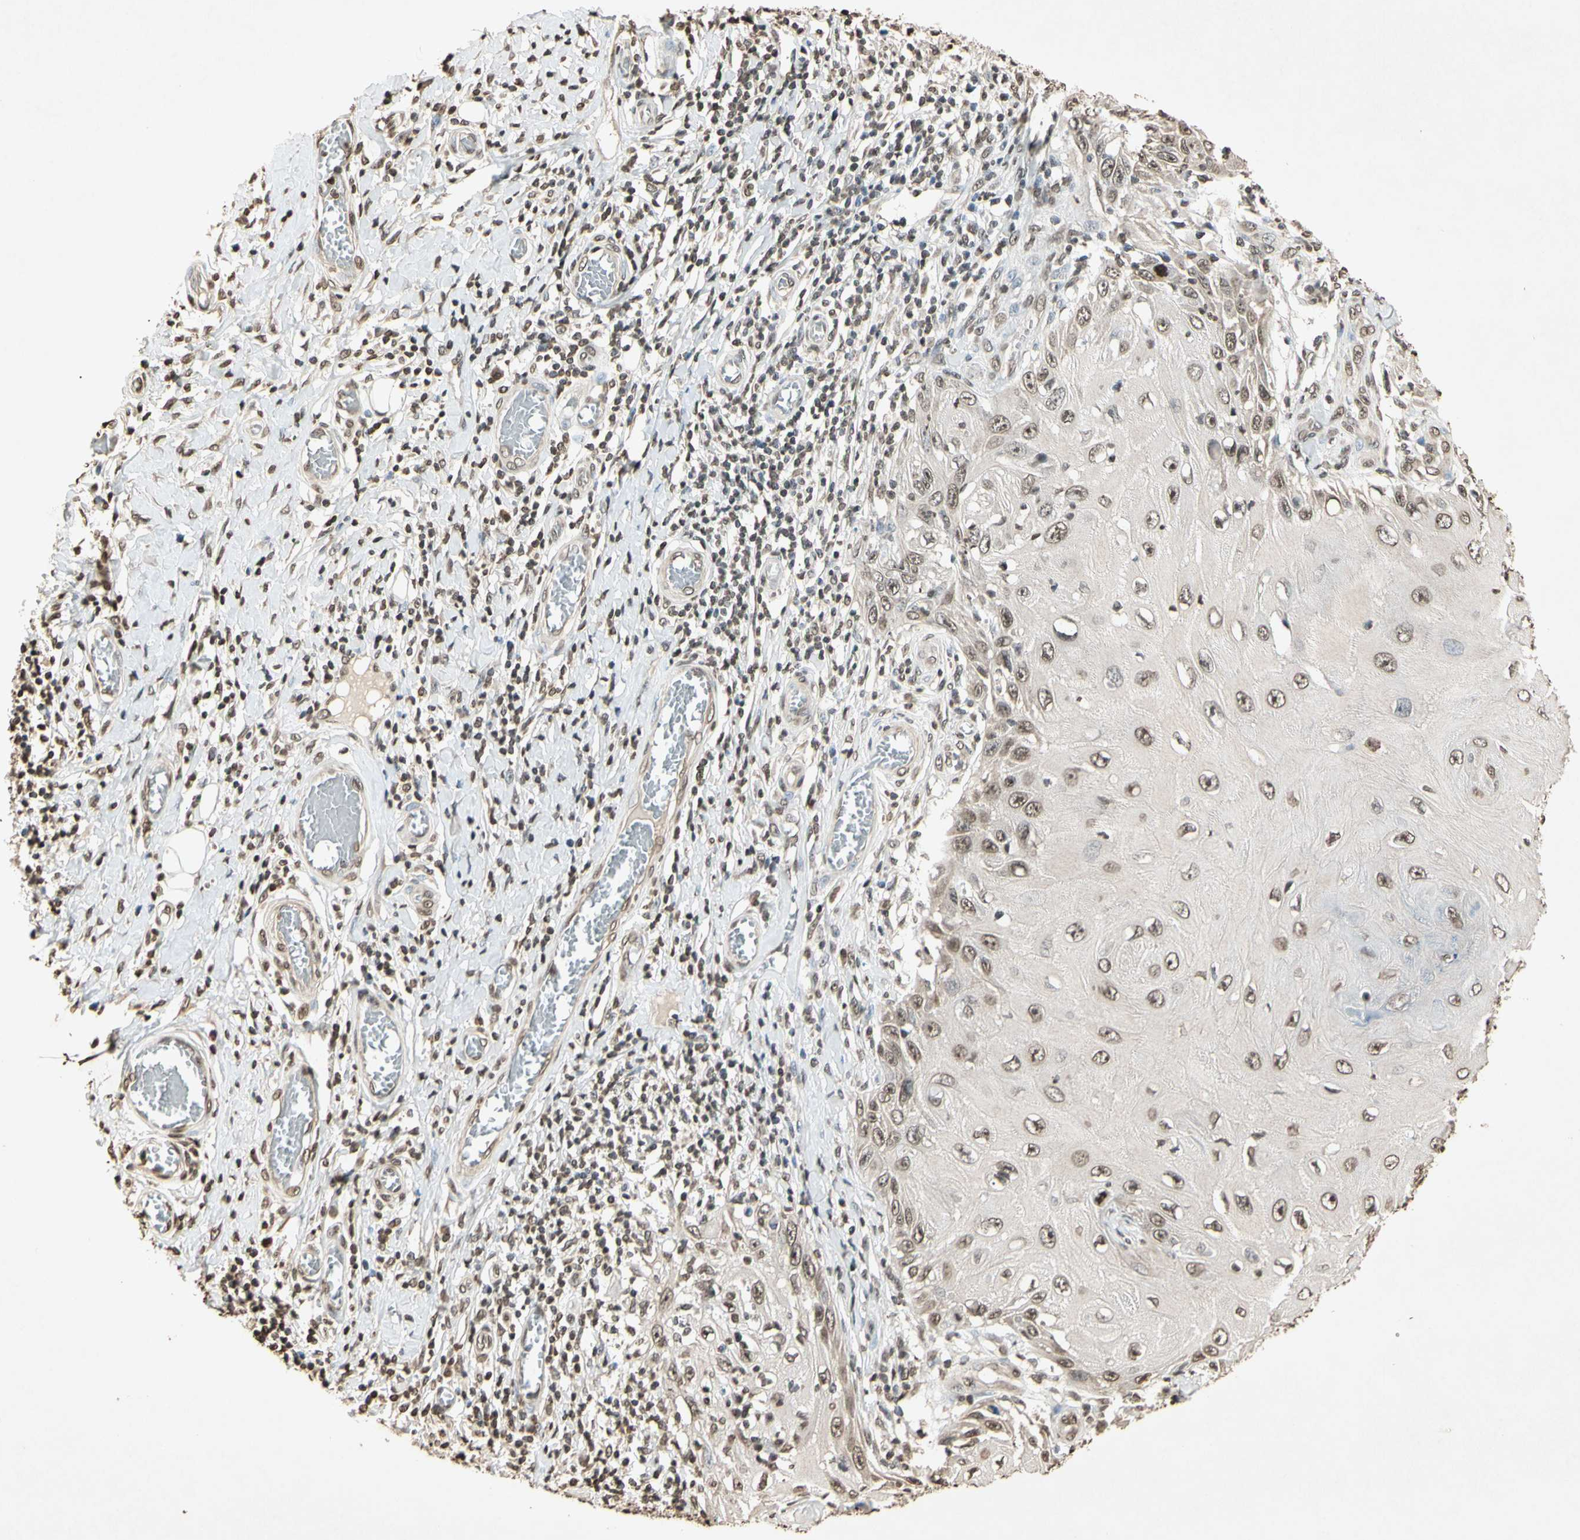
{"staining": {"intensity": "weak", "quantity": "25%-75%", "location": "nuclear"}, "tissue": "skin cancer", "cell_type": "Tumor cells", "image_type": "cancer", "snomed": [{"axis": "morphology", "description": "Squamous cell carcinoma, NOS"}, {"axis": "topography", "description": "Skin"}], "caption": "Immunohistochemistry histopathology image of skin squamous cell carcinoma stained for a protein (brown), which demonstrates low levels of weak nuclear positivity in approximately 25%-75% of tumor cells.", "gene": "TOP1", "patient": {"sex": "female", "age": 73}}